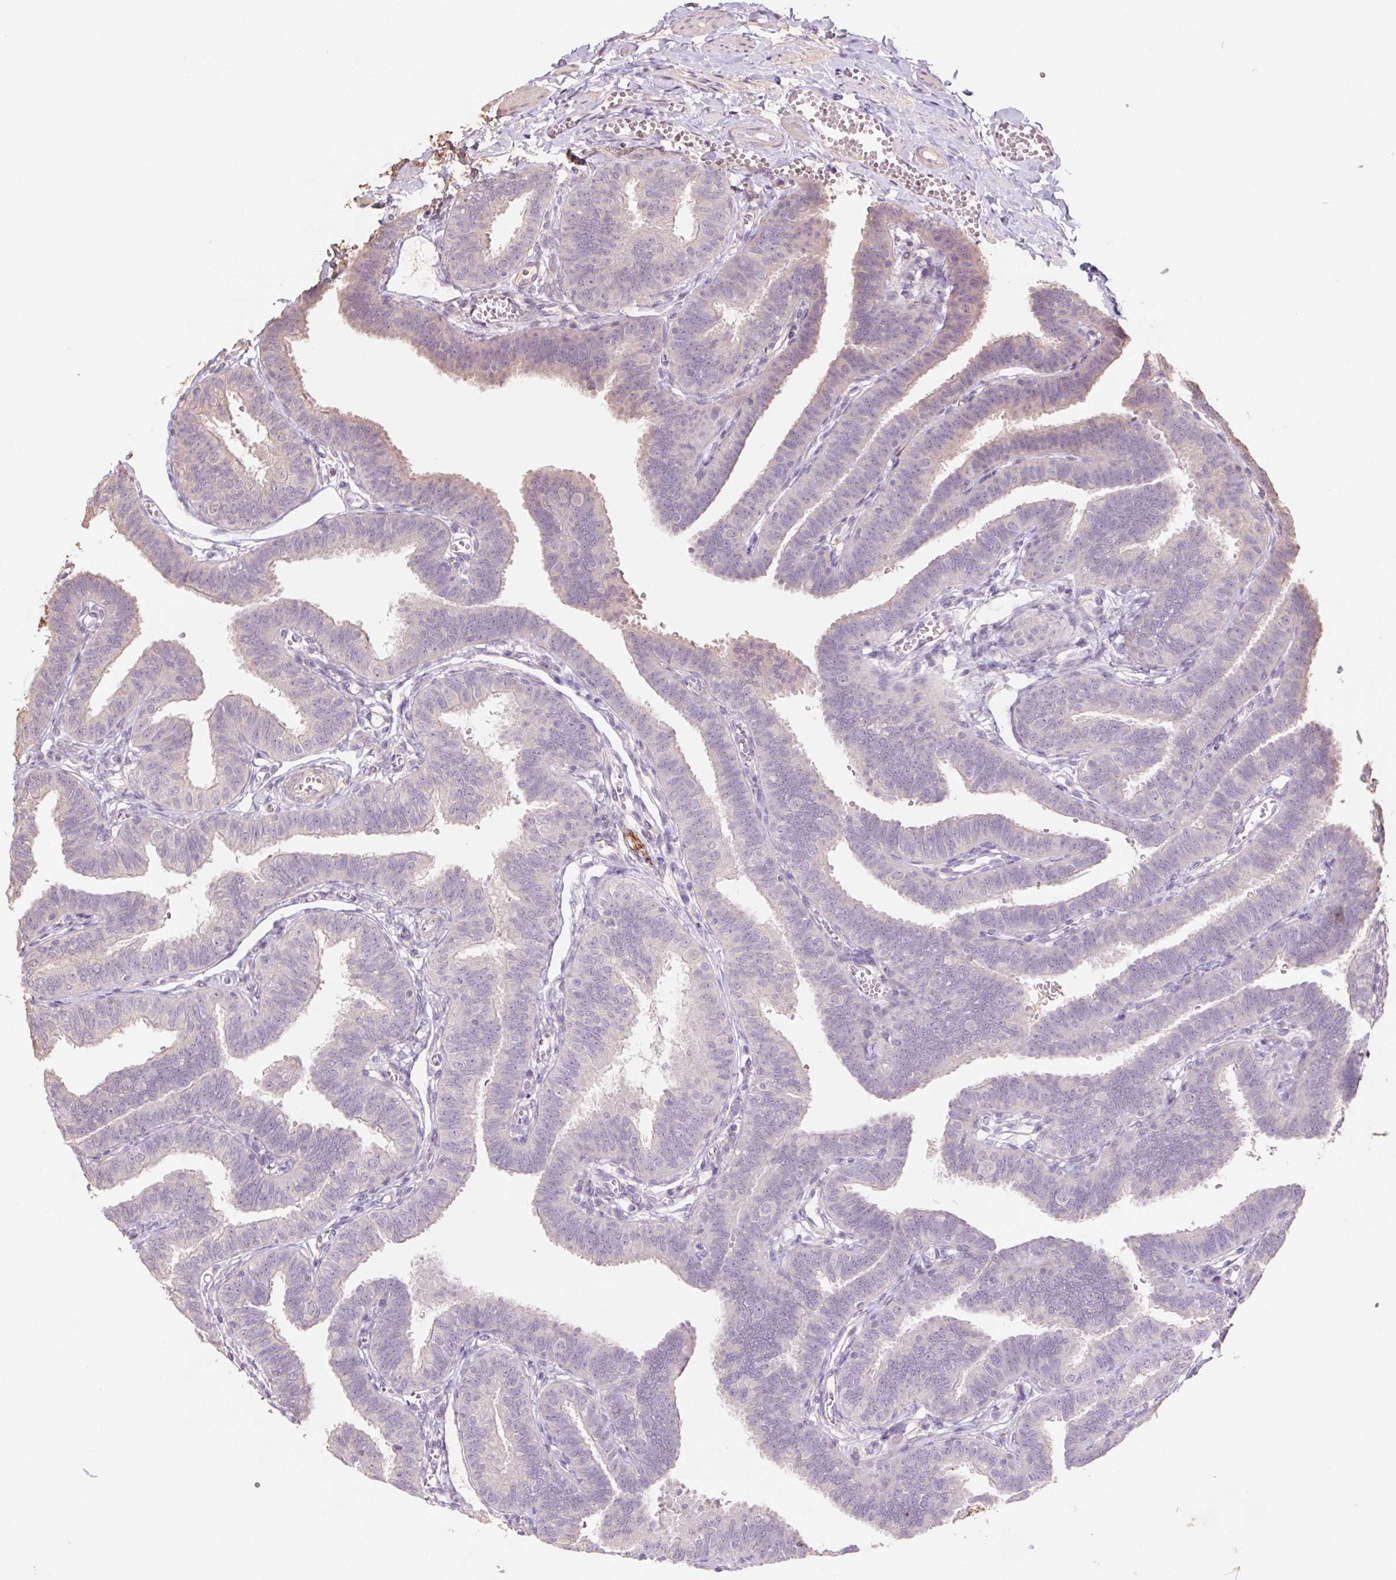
{"staining": {"intensity": "weak", "quantity": "25%-75%", "location": "cytoplasmic/membranous"}, "tissue": "fallopian tube", "cell_type": "Glandular cells", "image_type": "normal", "snomed": [{"axis": "morphology", "description": "Normal tissue, NOS"}, {"axis": "topography", "description": "Fallopian tube"}], "caption": "This image displays unremarkable fallopian tube stained with immunohistochemistry (IHC) to label a protein in brown. The cytoplasmic/membranous of glandular cells show weak positivity for the protein. Nuclei are counter-stained blue.", "gene": "GRM2", "patient": {"sex": "female", "age": 25}}